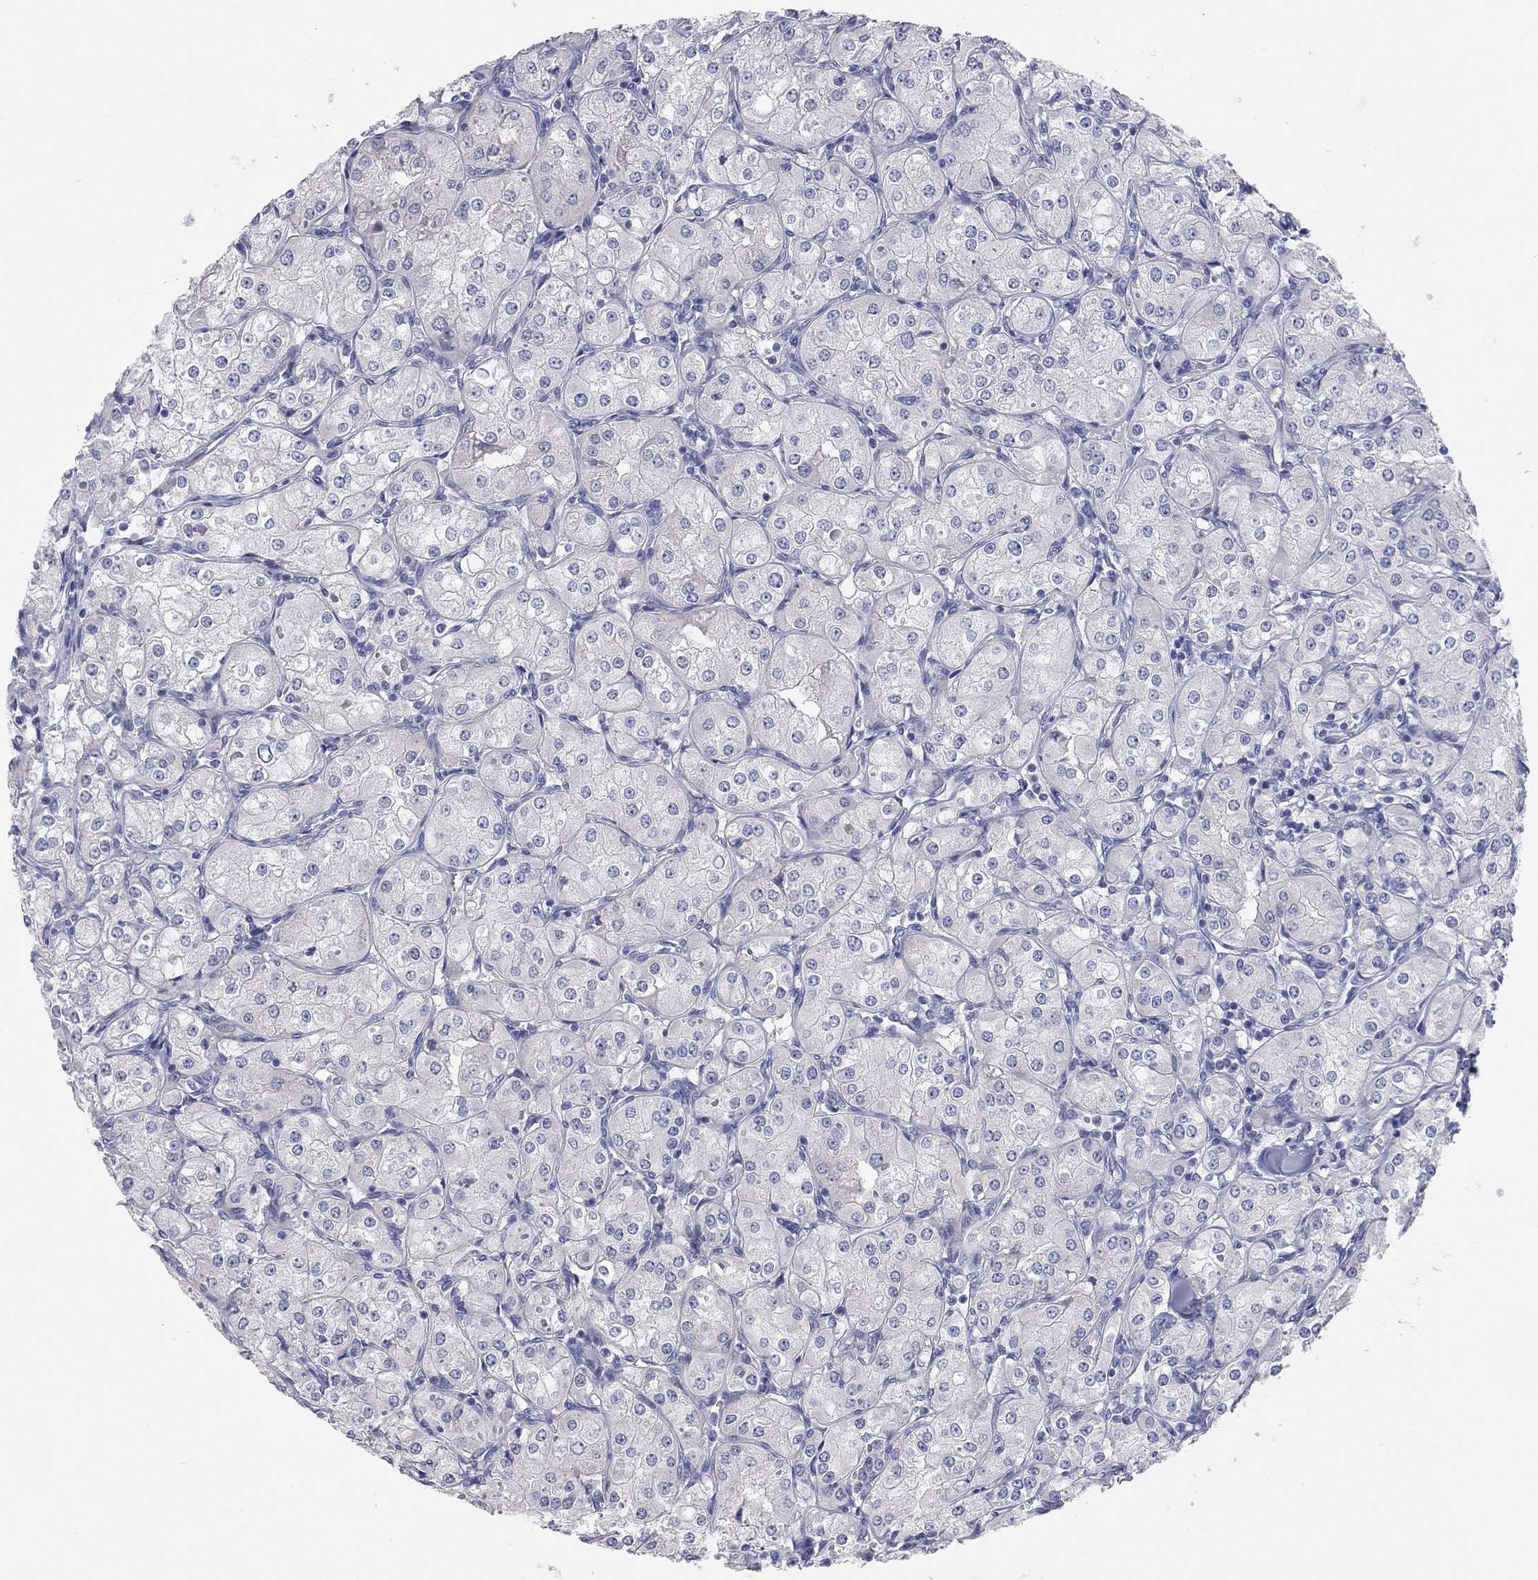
{"staining": {"intensity": "negative", "quantity": "none", "location": "none"}, "tissue": "renal cancer", "cell_type": "Tumor cells", "image_type": "cancer", "snomed": [{"axis": "morphology", "description": "Adenocarcinoma, NOS"}, {"axis": "topography", "description": "Kidney"}], "caption": "Image shows no significant protein expression in tumor cells of renal adenocarcinoma.", "gene": "KCNB1", "patient": {"sex": "male", "age": 77}}